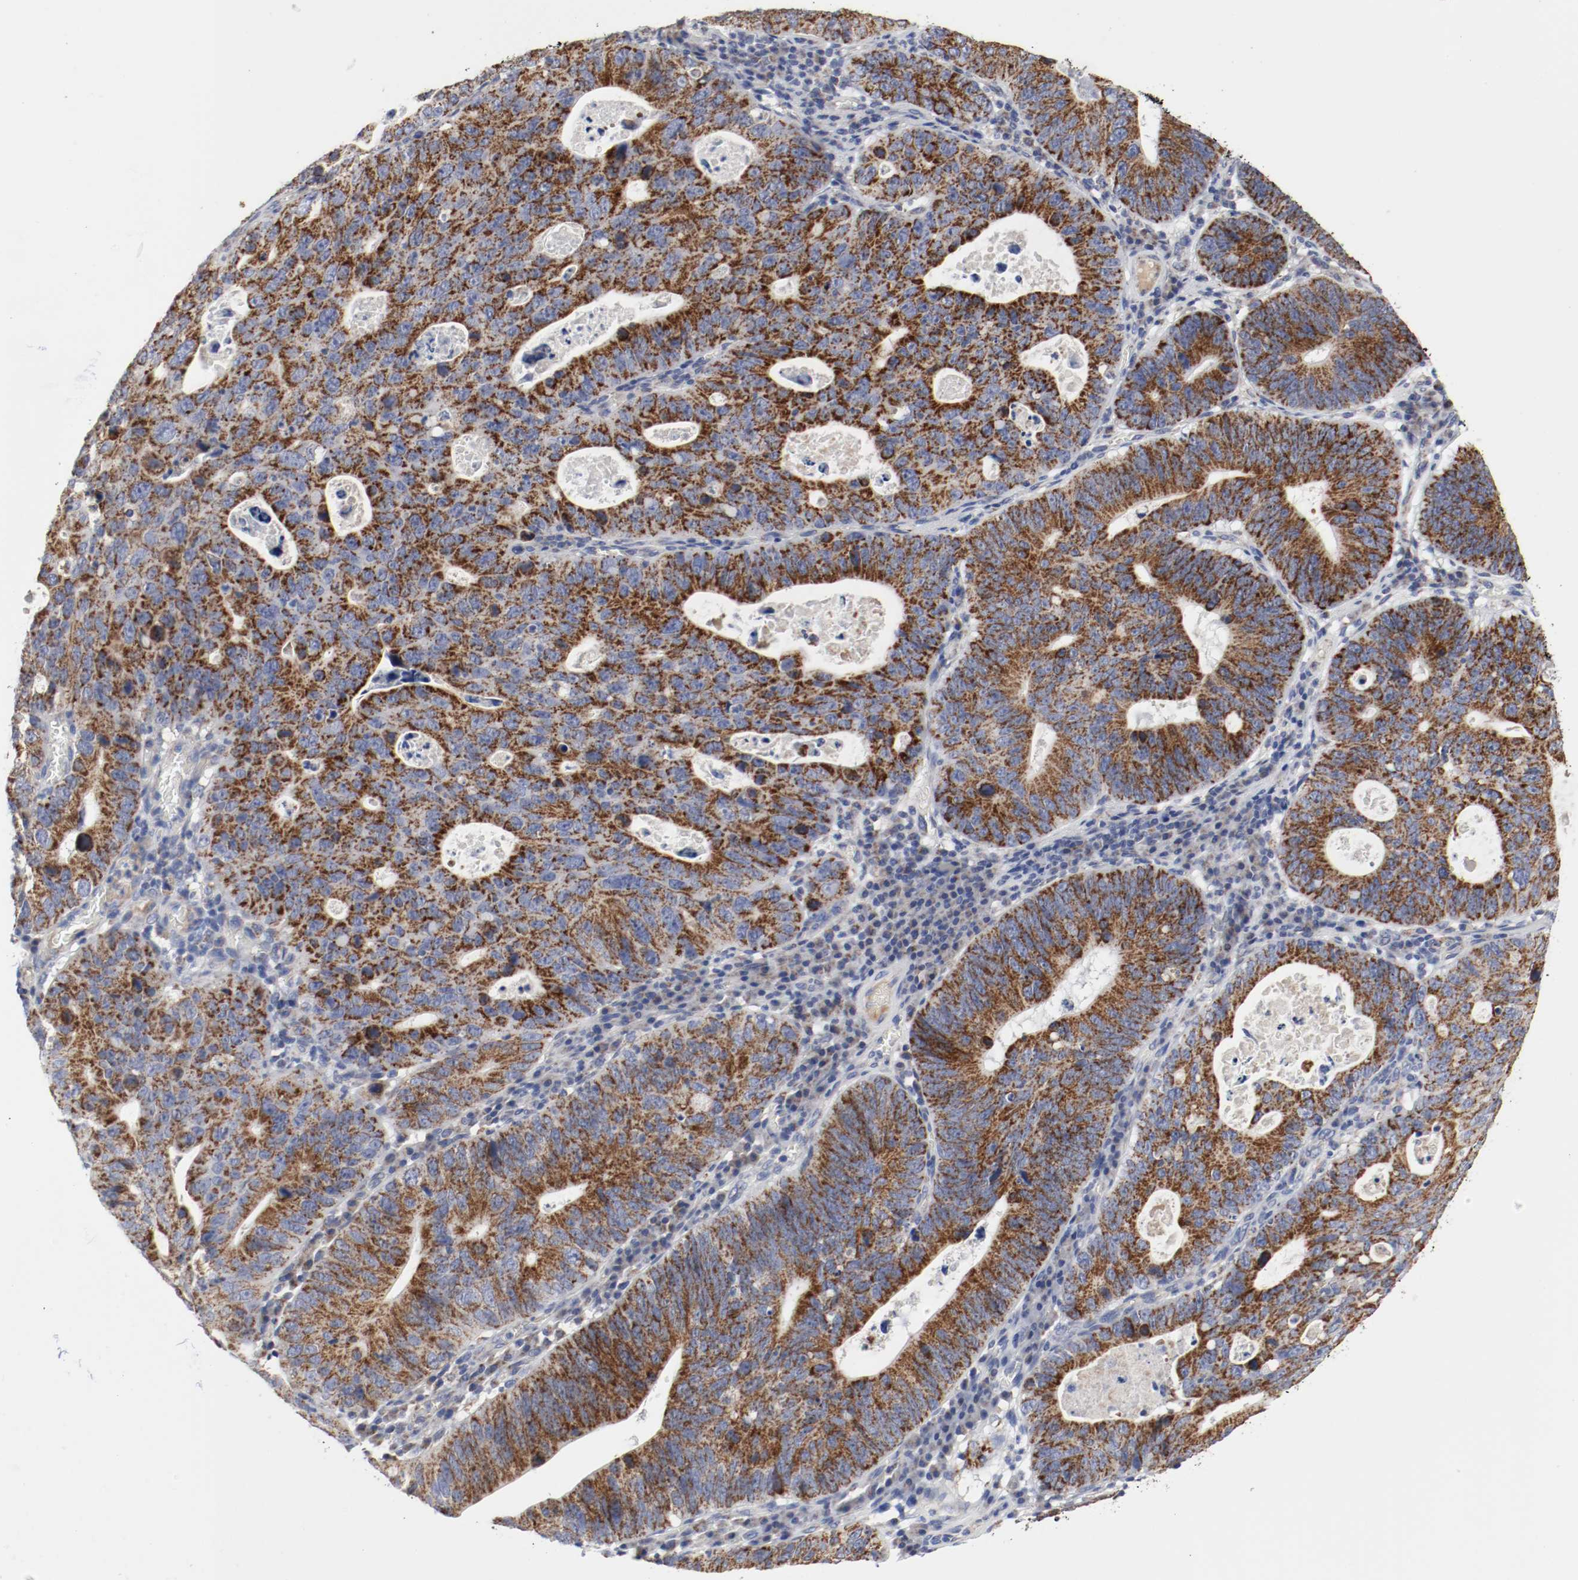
{"staining": {"intensity": "strong", "quantity": ">75%", "location": "cytoplasmic/membranous"}, "tissue": "stomach cancer", "cell_type": "Tumor cells", "image_type": "cancer", "snomed": [{"axis": "morphology", "description": "Adenocarcinoma, NOS"}, {"axis": "topography", "description": "Stomach"}], "caption": "Immunohistochemistry (IHC) image of neoplastic tissue: stomach cancer (adenocarcinoma) stained using IHC reveals high levels of strong protein expression localized specifically in the cytoplasmic/membranous of tumor cells, appearing as a cytoplasmic/membranous brown color.", "gene": "AFG3L2", "patient": {"sex": "male", "age": 59}}